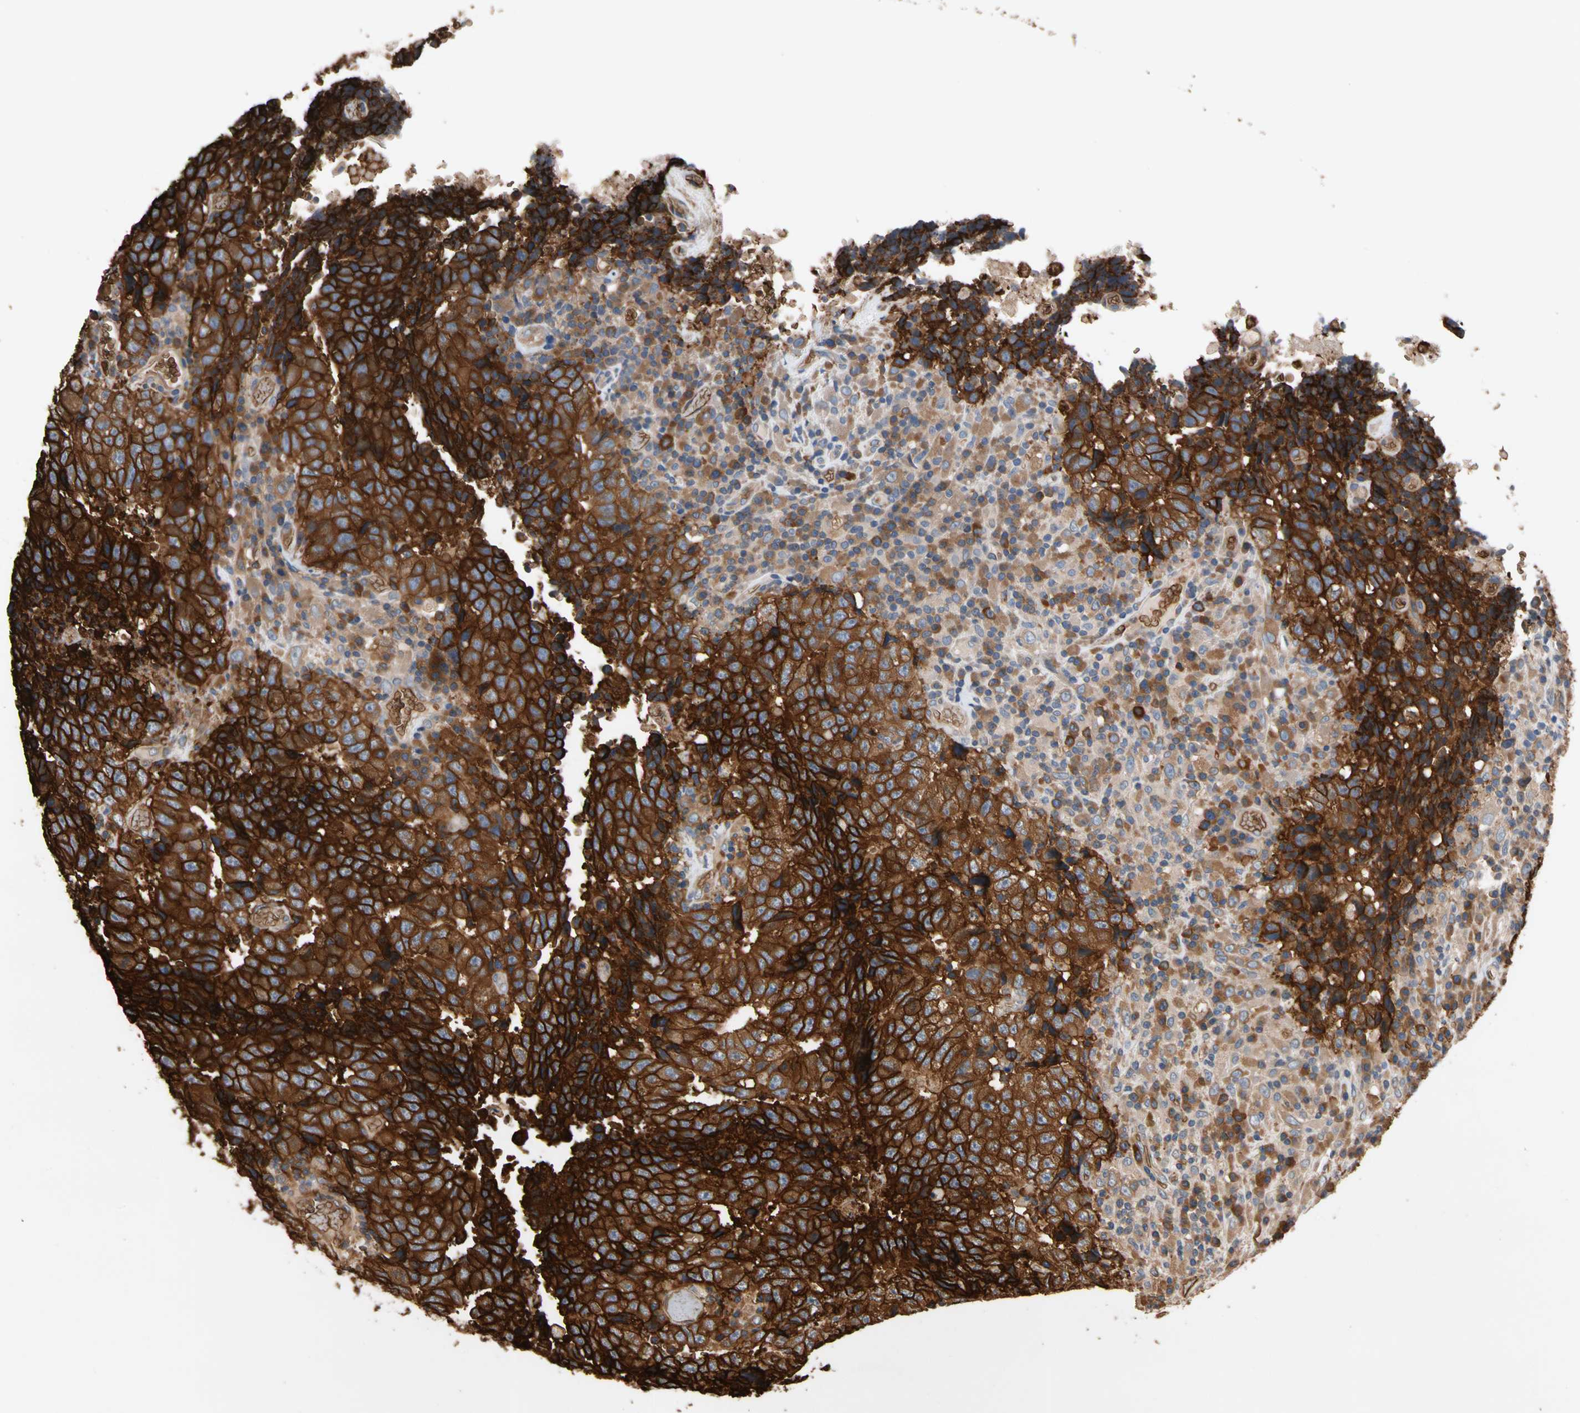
{"staining": {"intensity": "strong", "quantity": ">75%", "location": "cytoplasmic/membranous"}, "tissue": "testis cancer", "cell_type": "Tumor cells", "image_type": "cancer", "snomed": [{"axis": "morphology", "description": "Necrosis, NOS"}, {"axis": "morphology", "description": "Carcinoma, Embryonal, NOS"}, {"axis": "topography", "description": "Testis"}], "caption": "High-power microscopy captured an immunohistochemistry image of embryonal carcinoma (testis), revealing strong cytoplasmic/membranous staining in approximately >75% of tumor cells. Immunohistochemistry (ihc) stains the protein of interest in brown and the nuclei are stained blue.", "gene": "RIOK2", "patient": {"sex": "male", "age": 19}}